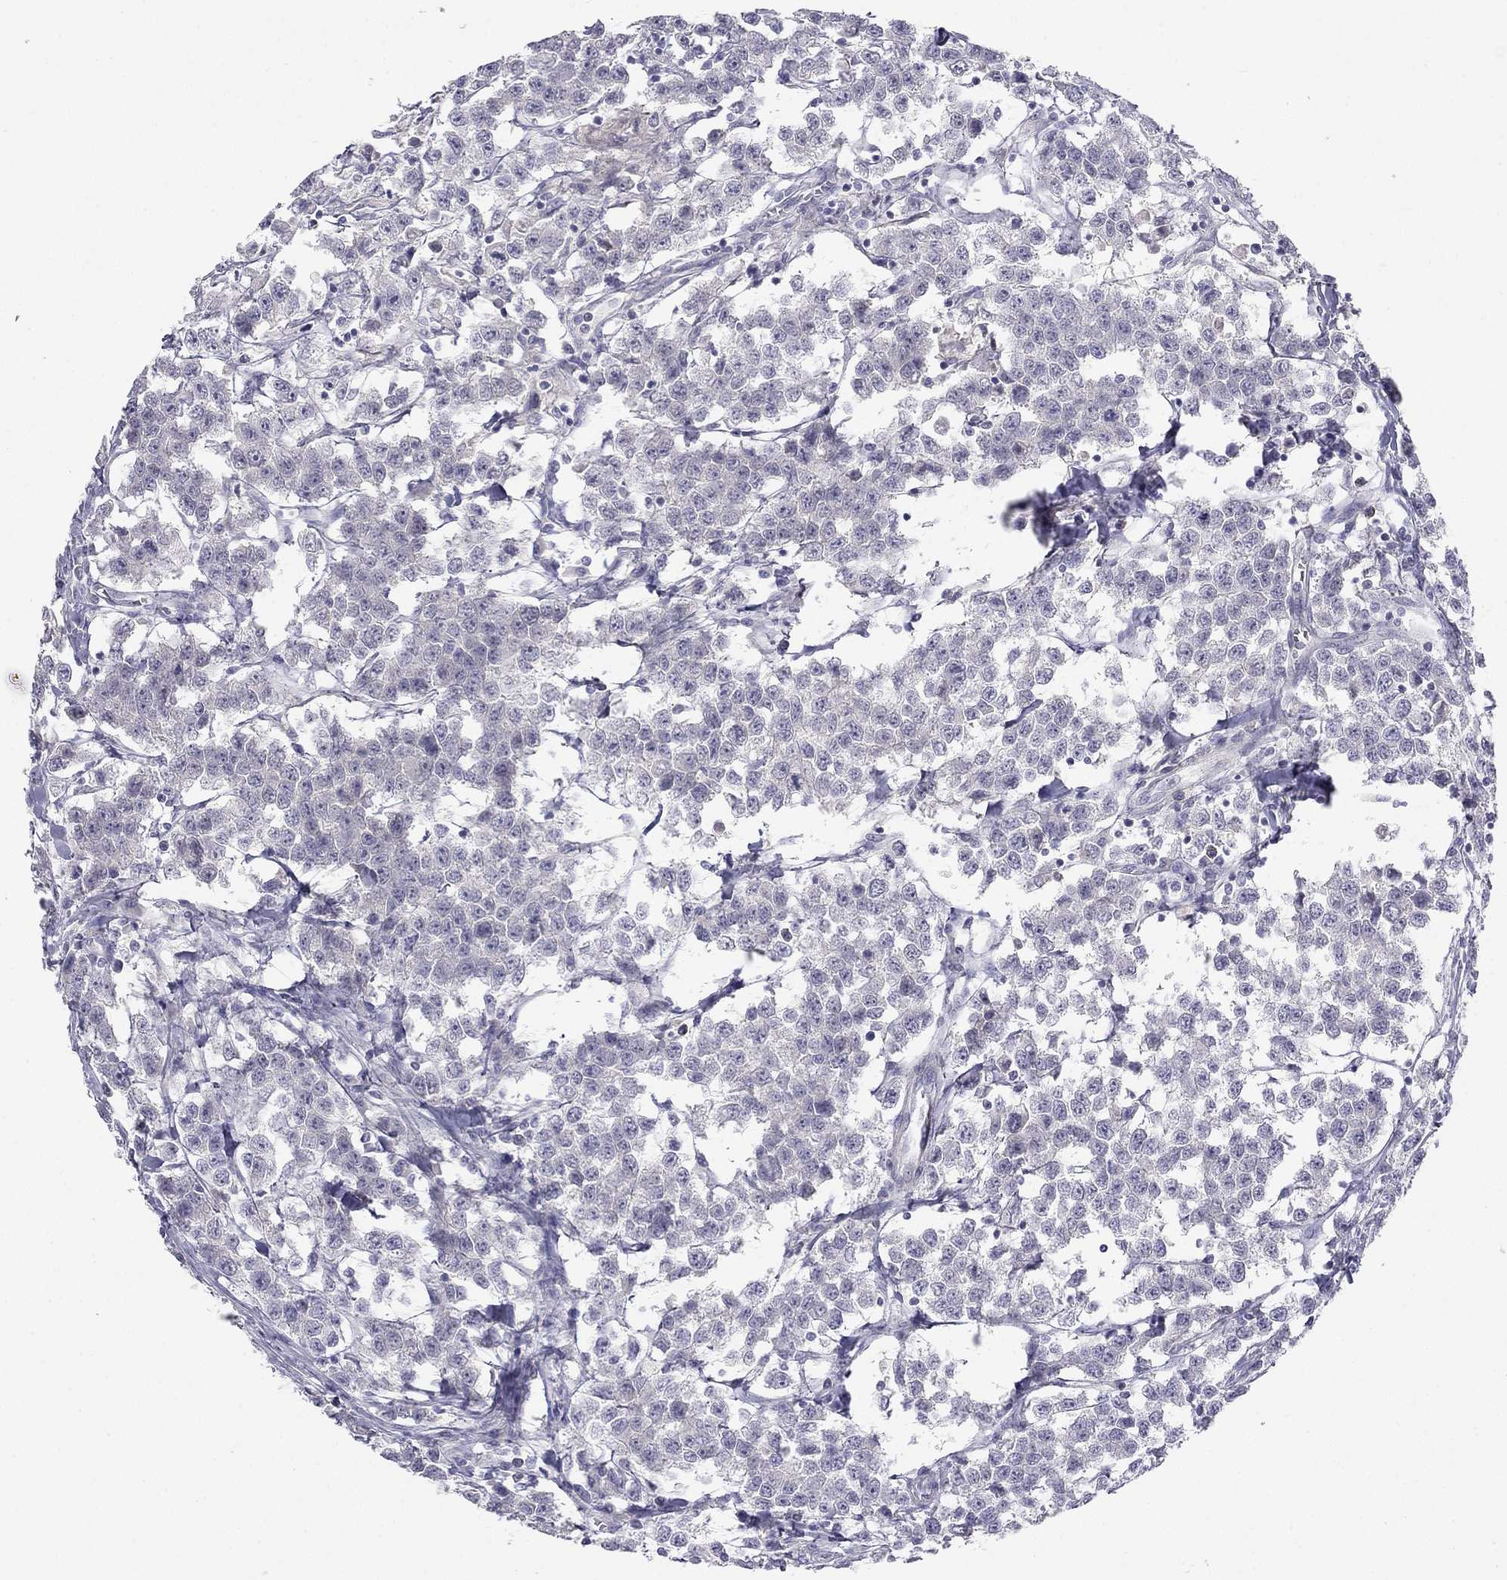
{"staining": {"intensity": "negative", "quantity": "none", "location": "none"}, "tissue": "testis cancer", "cell_type": "Tumor cells", "image_type": "cancer", "snomed": [{"axis": "morphology", "description": "Seminoma, NOS"}, {"axis": "topography", "description": "Testis"}], "caption": "Micrograph shows no protein expression in tumor cells of testis seminoma tissue.", "gene": "C16orf89", "patient": {"sex": "male", "age": 59}}